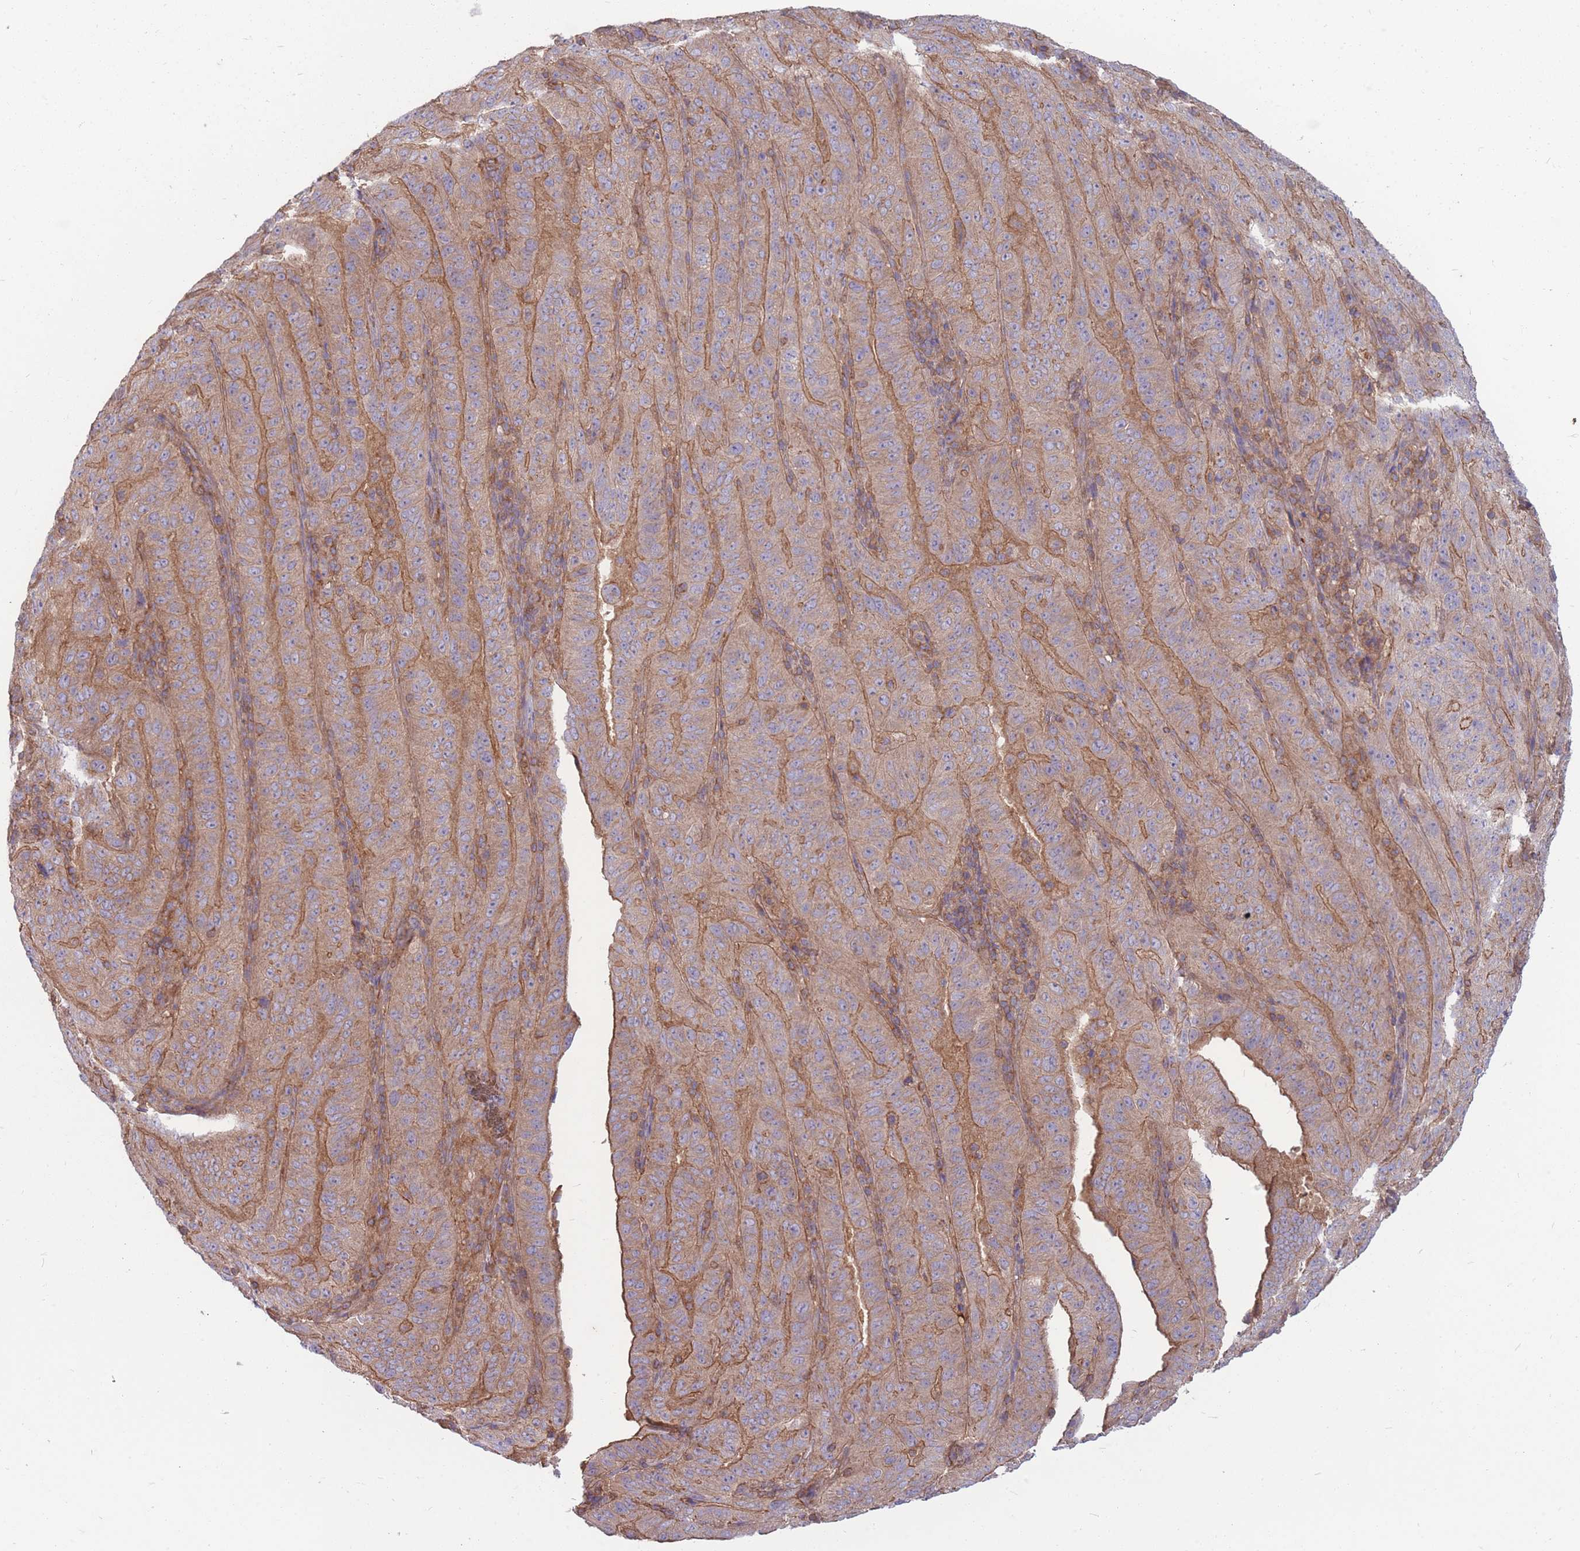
{"staining": {"intensity": "moderate", "quantity": ">75%", "location": "cytoplasmic/membranous"}, "tissue": "pancreatic cancer", "cell_type": "Tumor cells", "image_type": "cancer", "snomed": [{"axis": "morphology", "description": "Adenocarcinoma, NOS"}, {"axis": "topography", "description": "Pancreas"}], "caption": "Immunohistochemical staining of human pancreatic cancer demonstrates medium levels of moderate cytoplasmic/membranous positivity in about >75% of tumor cells.", "gene": "GGA1", "patient": {"sex": "male", "age": 63}}